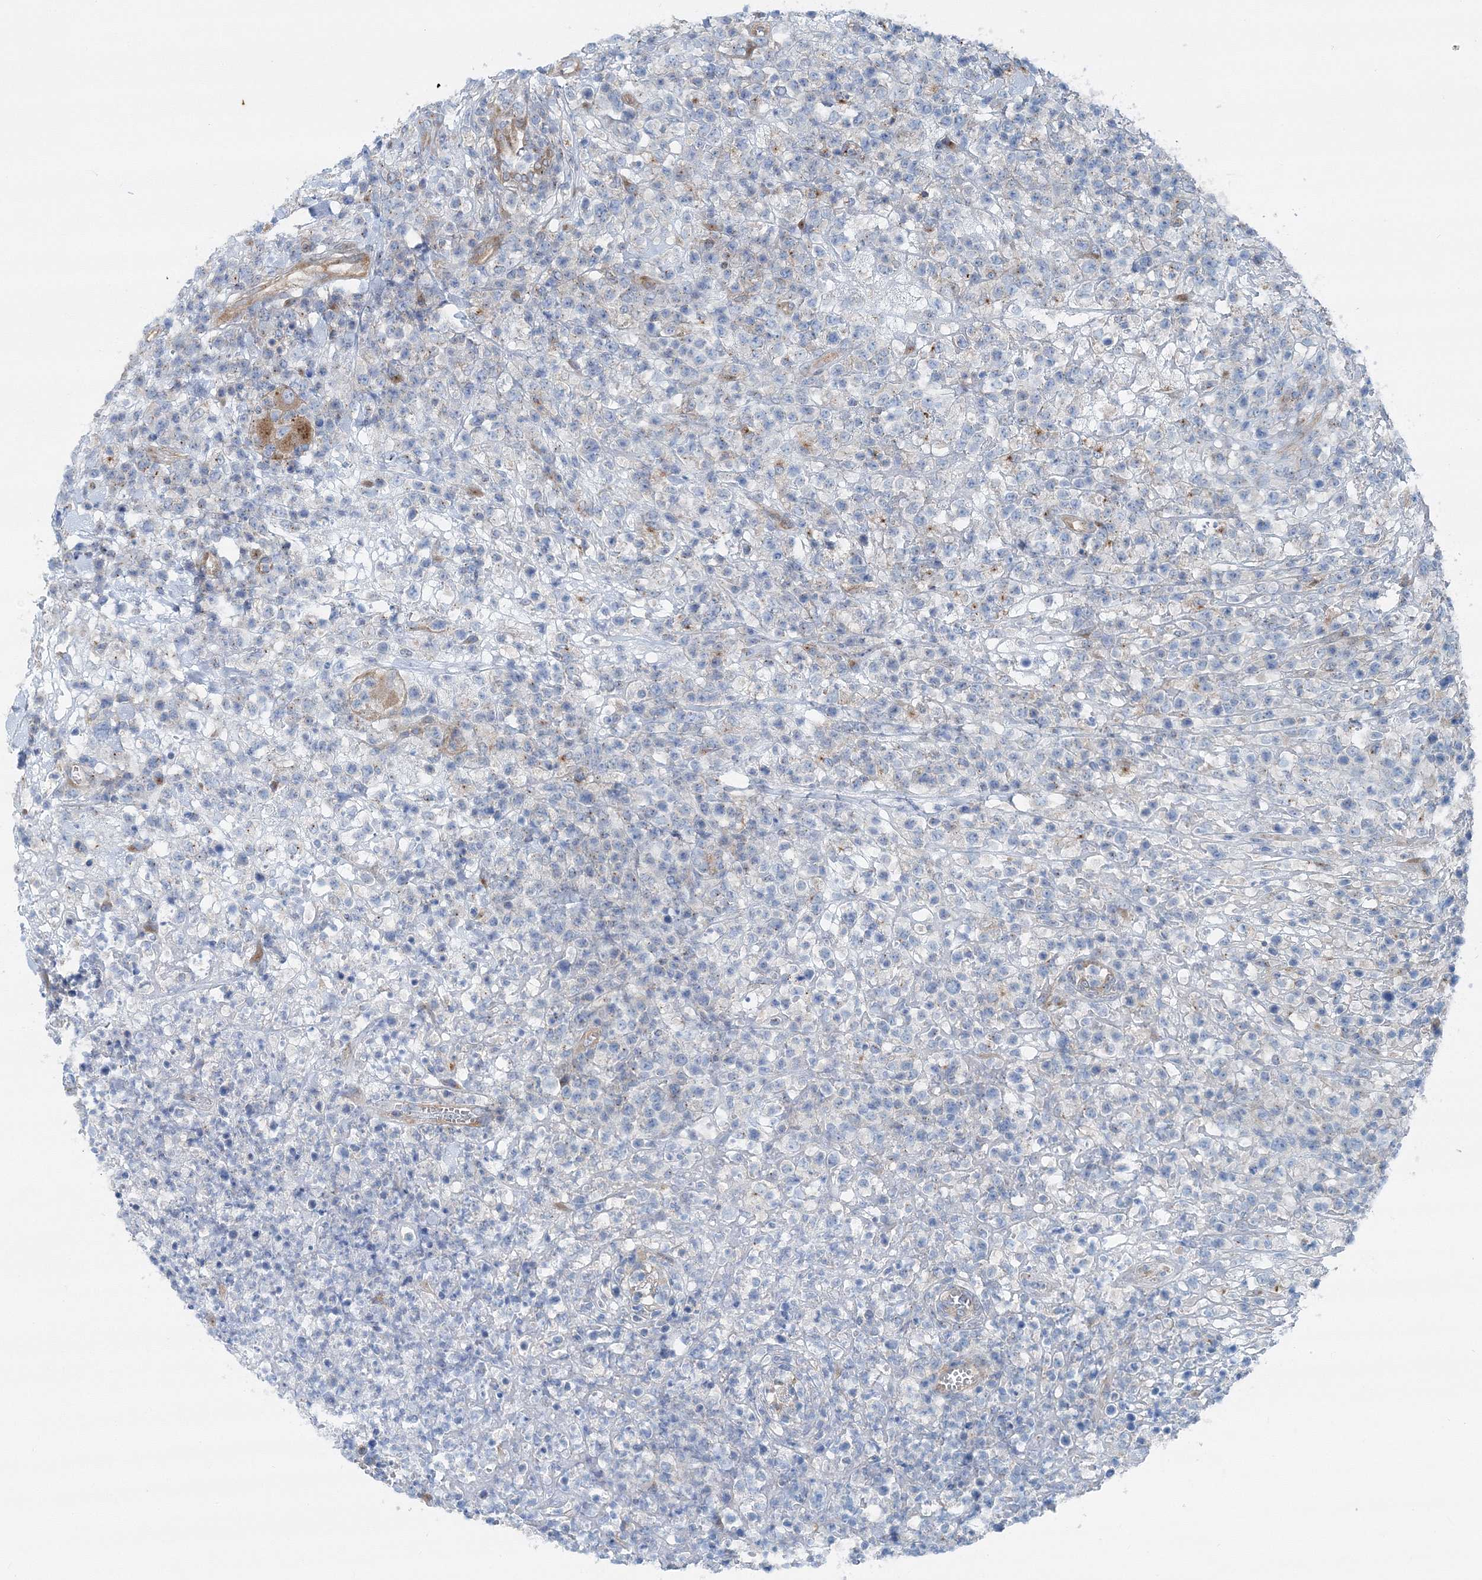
{"staining": {"intensity": "negative", "quantity": "none", "location": "none"}, "tissue": "lymphoma", "cell_type": "Tumor cells", "image_type": "cancer", "snomed": [{"axis": "morphology", "description": "Malignant lymphoma, non-Hodgkin's type, High grade"}, {"axis": "topography", "description": "Colon"}], "caption": "IHC of human lymphoma reveals no positivity in tumor cells.", "gene": "MPHOSPH9", "patient": {"sex": "female", "age": 53}}